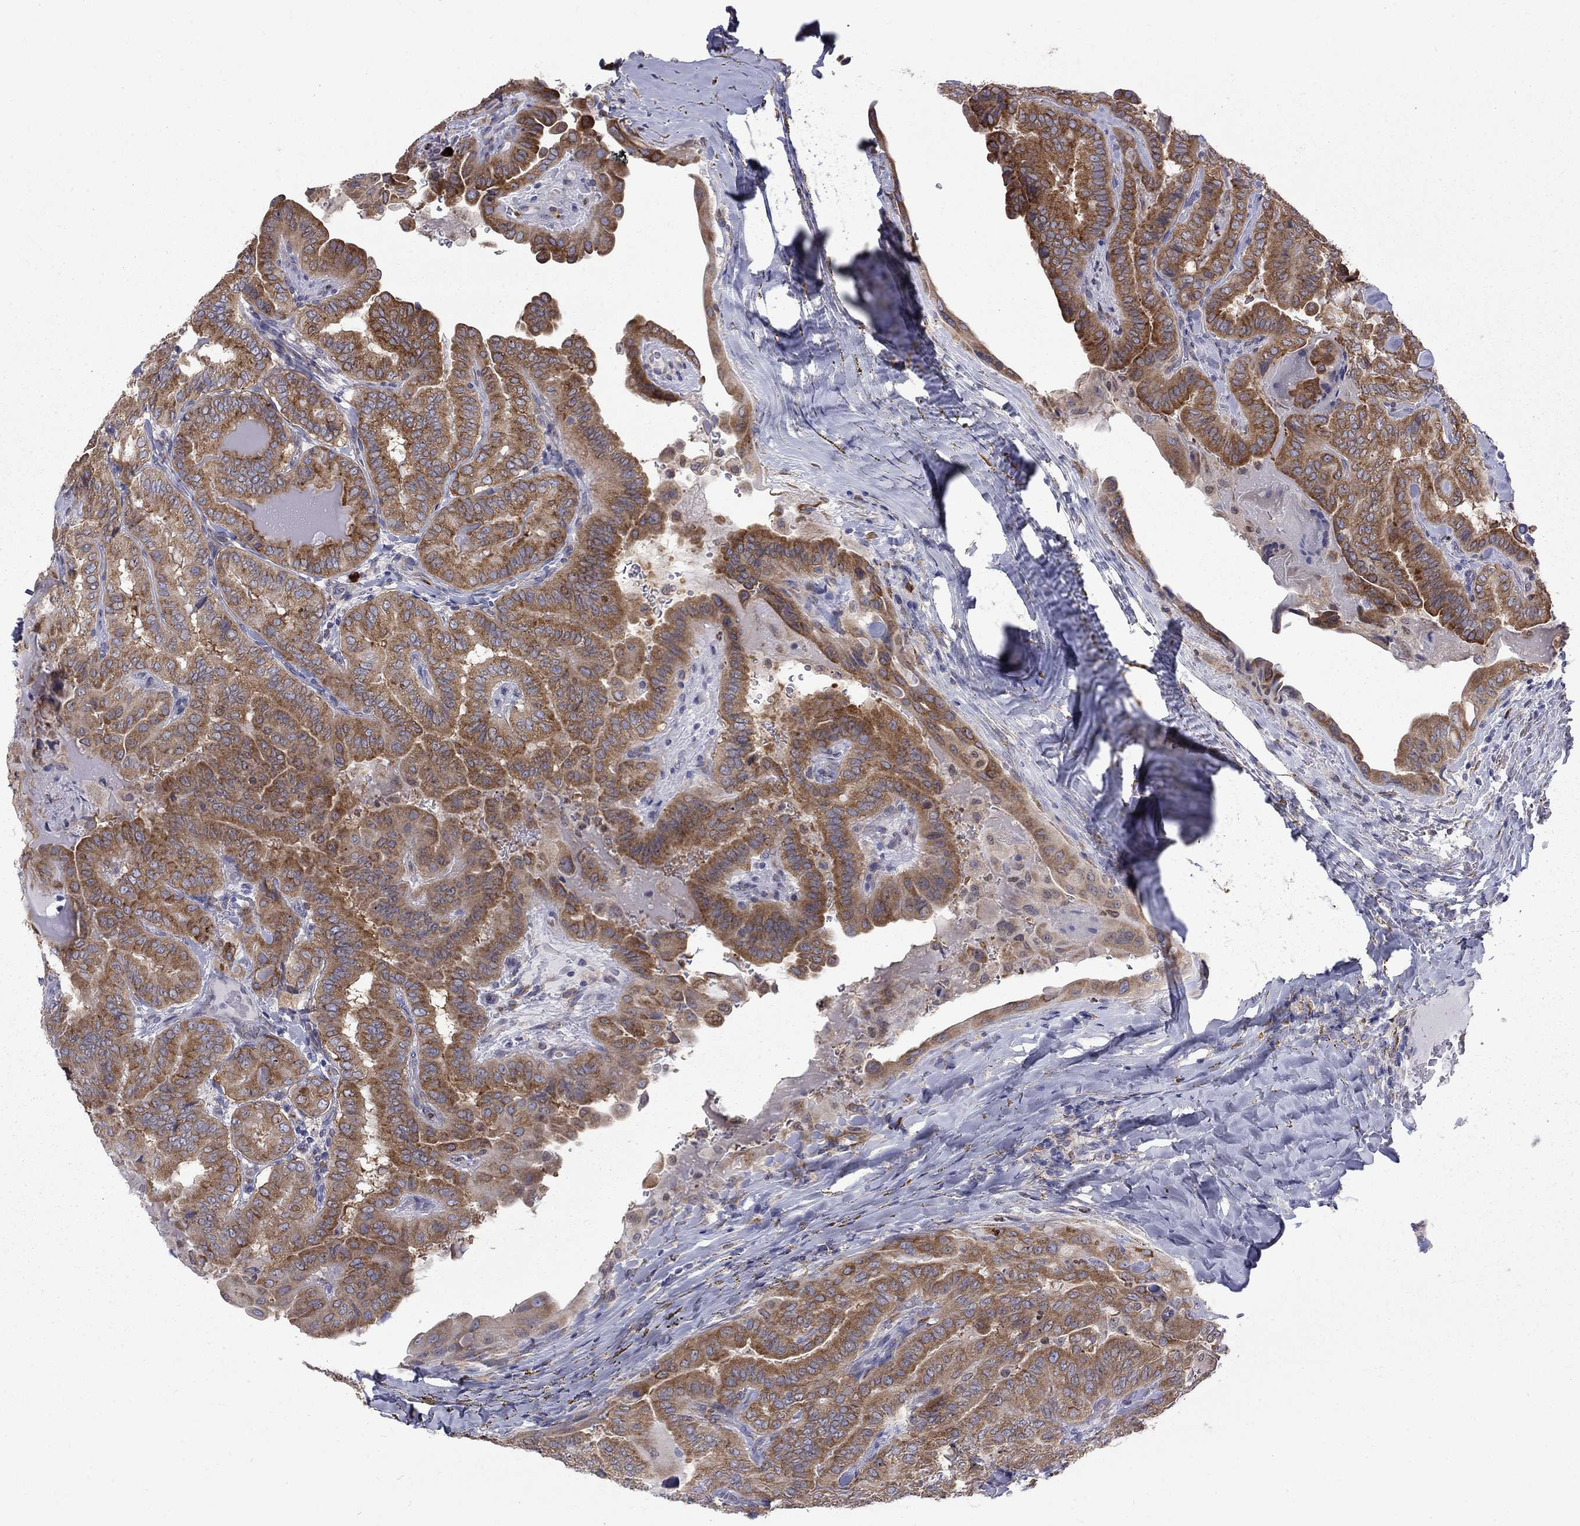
{"staining": {"intensity": "strong", "quantity": ">75%", "location": "cytoplasmic/membranous"}, "tissue": "thyroid cancer", "cell_type": "Tumor cells", "image_type": "cancer", "snomed": [{"axis": "morphology", "description": "Papillary adenocarcinoma, NOS"}, {"axis": "topography", "description": "Thyroid gland"}], "caption": "Protein staining displays strong cytoplasmic/membranous expression in approximately >75% of tumor cells in thyroid papillary adenocarcinoma.", "gene": "PABPC4", "patient": {"sex": "female", "age": 68}}